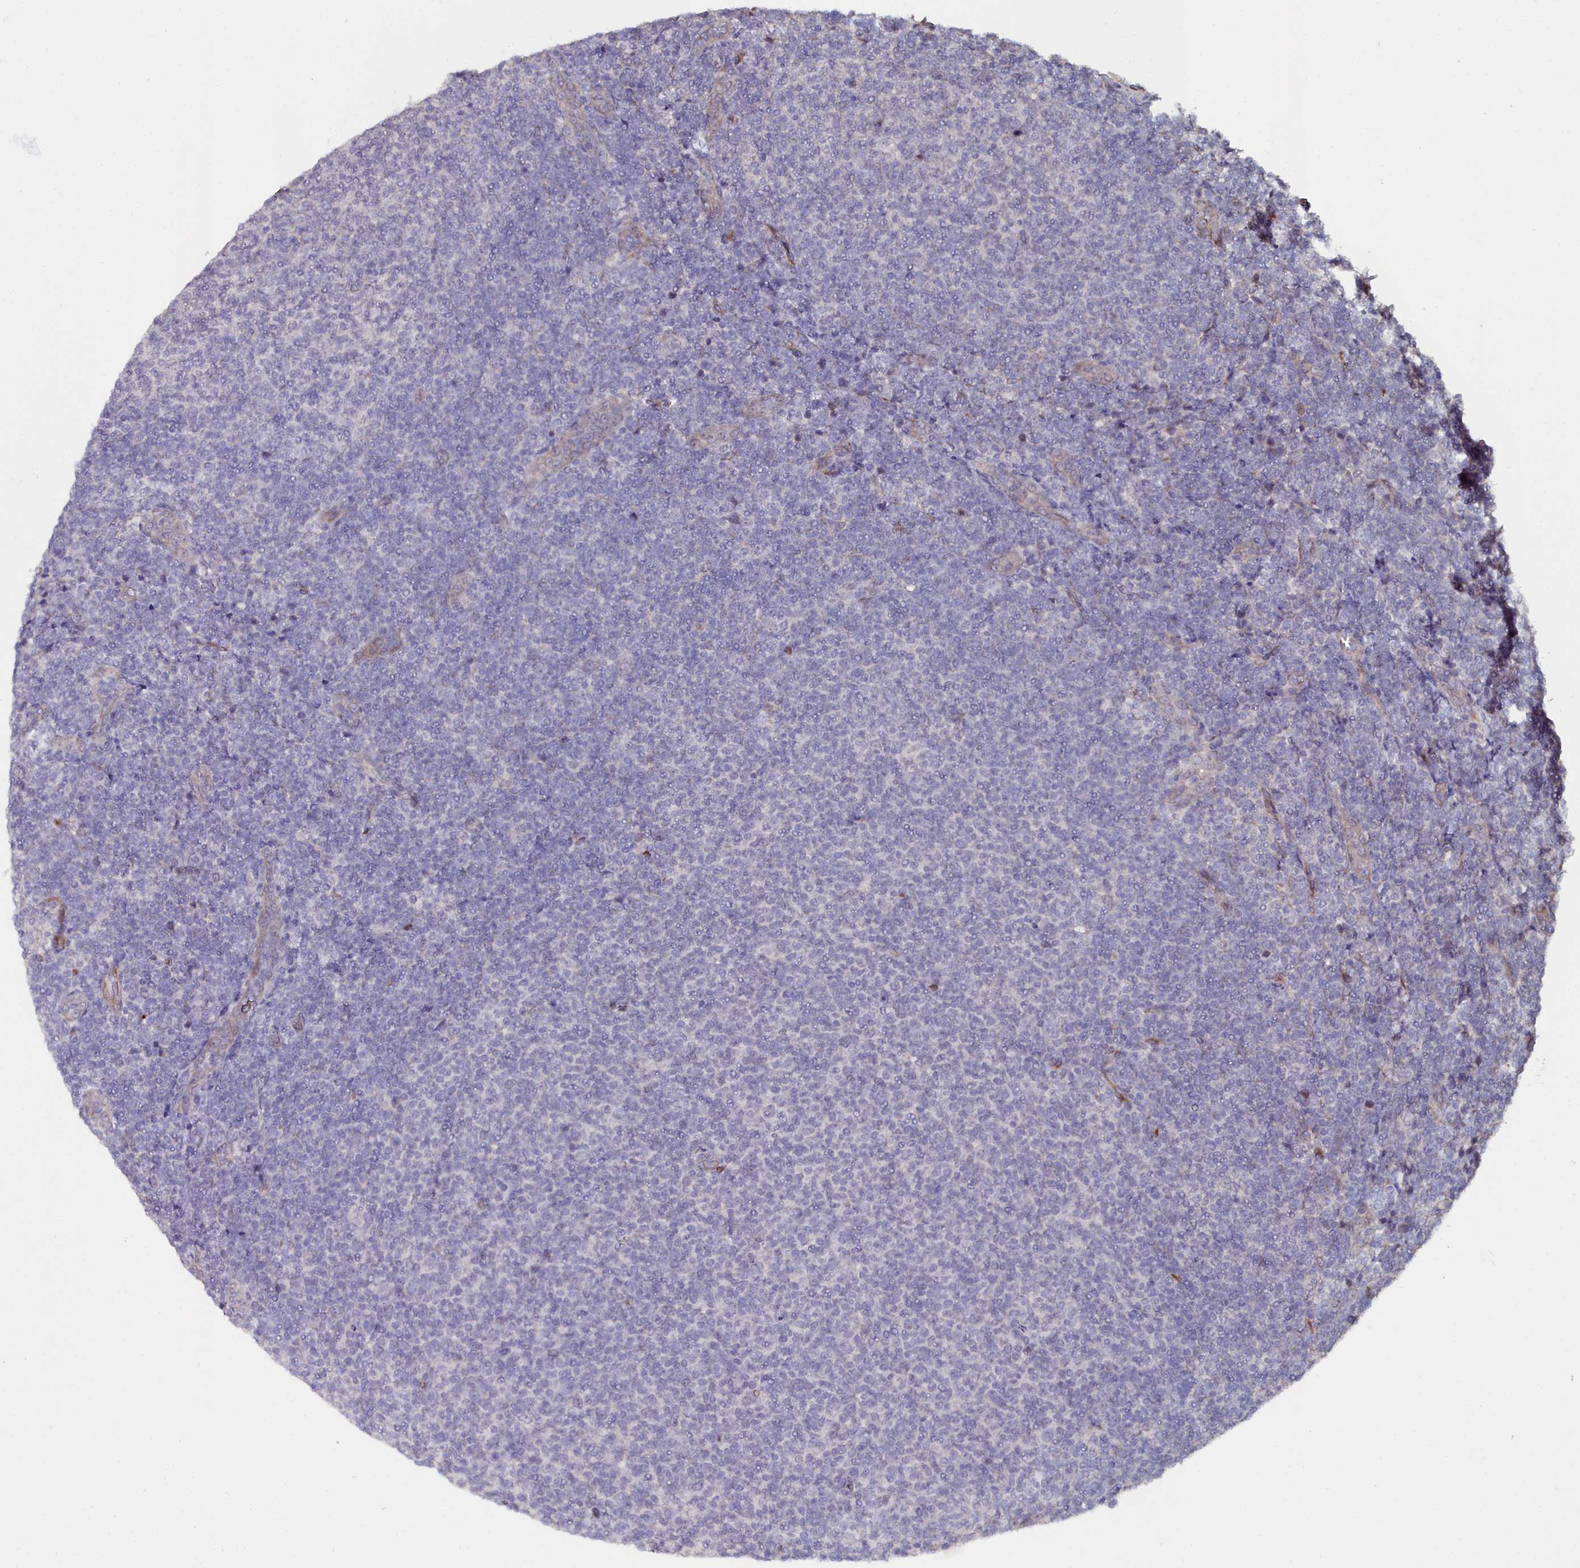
{"staining": {"intensity": "negative", "quantity": "none", "location": "none"}, "tissue": "lymphoma", "cell_type": "Tumor cells", "image_type": "cancer", "snomed": [{"axis": "morphology", "description": "Malignant lymphoma, non-Hodgkin's type, Low grade"}, {"axis": "topography", "description": "Lymph node"}], "caption": "Lymphoma was stained to show a protein in brown. There is no significant staining in tumor cells.", "gene": "C4orf19", "patient": {"sex": "male", "age": 66}}